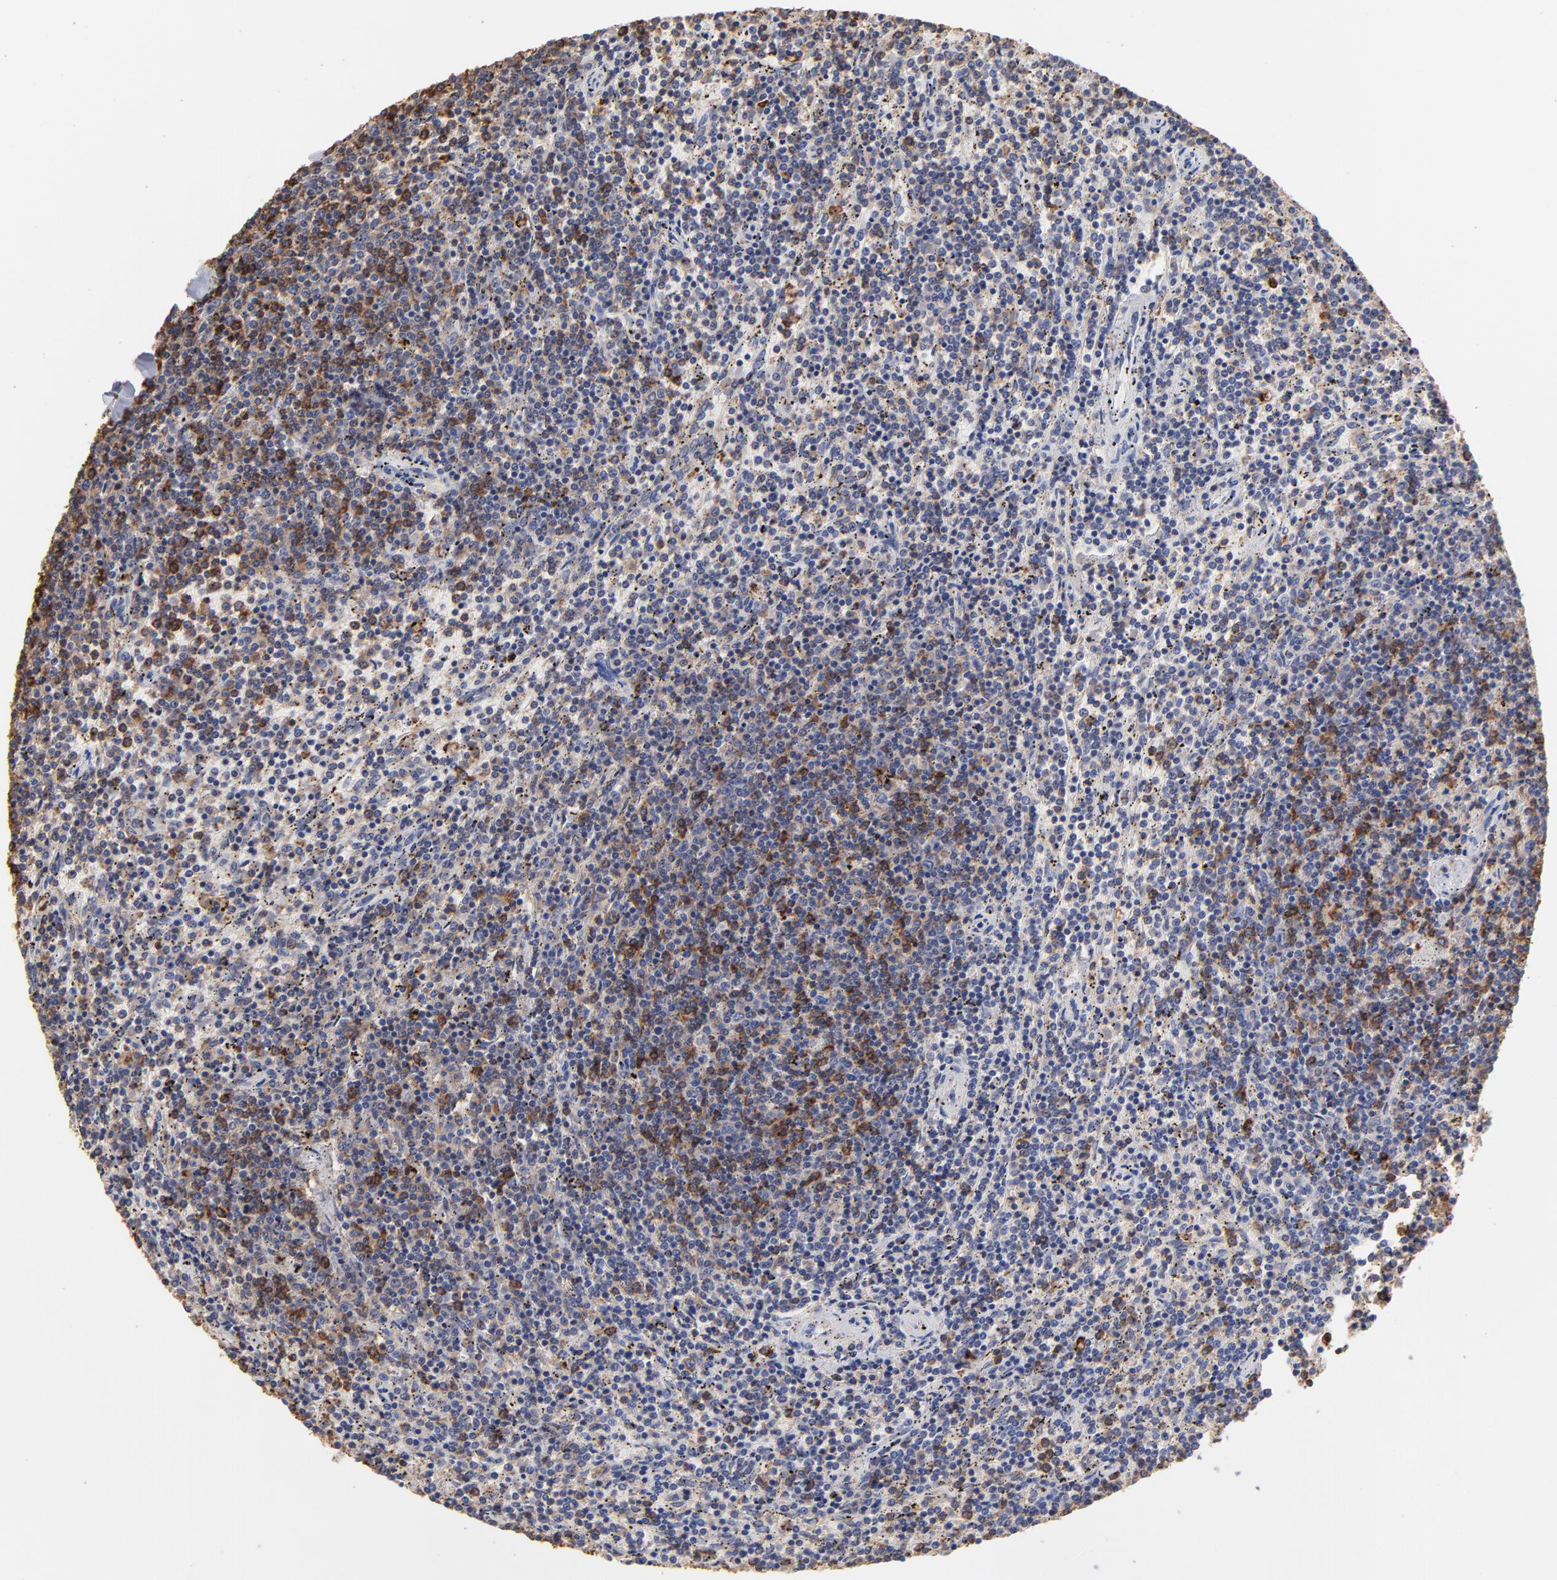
{"staining": {"intensity": "moderate", "quantity": "25%-75%", "location": "cytoplasmic/membranous"}, "tissue": "lymphoma", "cell_type": "Tumor cells", "image_type": "cancer", "snomed": [{"axis": "morphology", "description": "Malignant lymphoma, non-Hodgkin's type, Low grade"}, {"axis": "topography", "description": "Spleen"}], "caption": "The immunohistochemical stain shows moderate cytoplasmic/membranous expression in tumor cells of lymphoma tissue. (DAB (3,3'-diaminobenzidine) IHC with brightfield microscopy, high magnification).", "gene": "ASL", "patient": {"sex": "female", "age": 50}}